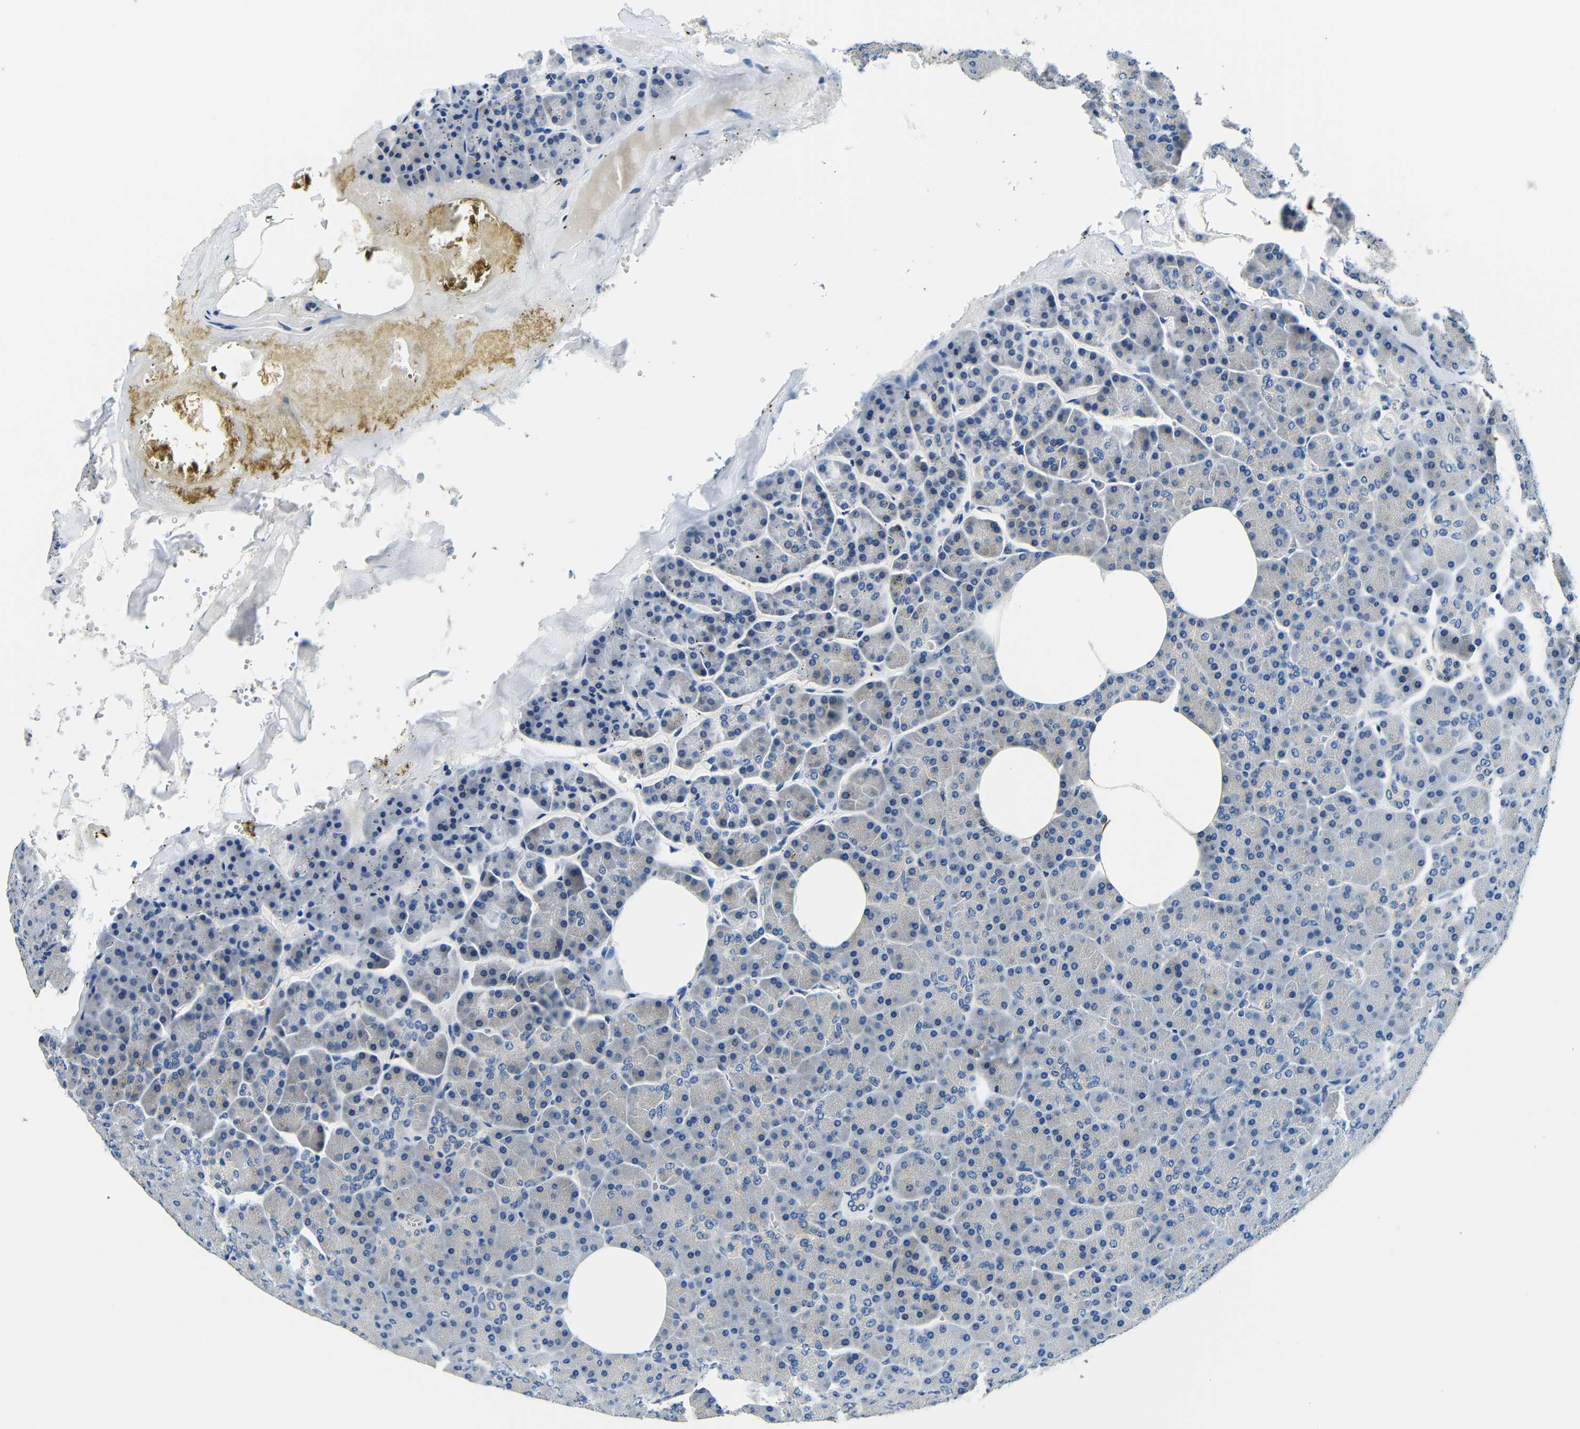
{"staining": {"intensity": "negative", "quantity": "none", "location": "none"}, "tissue": "pancreas", "cell_type": "Exocrine glandular cells", "image_type": "normal", "snomed": [{"axis": "morphology", "description": "Normal tissue, NOS"}, {"axis": "topography", "description": "Pancreas"}], "caption": "A high-resolution image shows immunohistochemistry staining of unremarkable pancreas, which exhibits no significant positivity in exocrine glandular cells. (Stains: DAB IHC with hematoxylin counter stain, Microscopy: brightfield microscopy at high magnification).", "gene": "FMO5", "patient": {"sex": "female", "age": 35}}